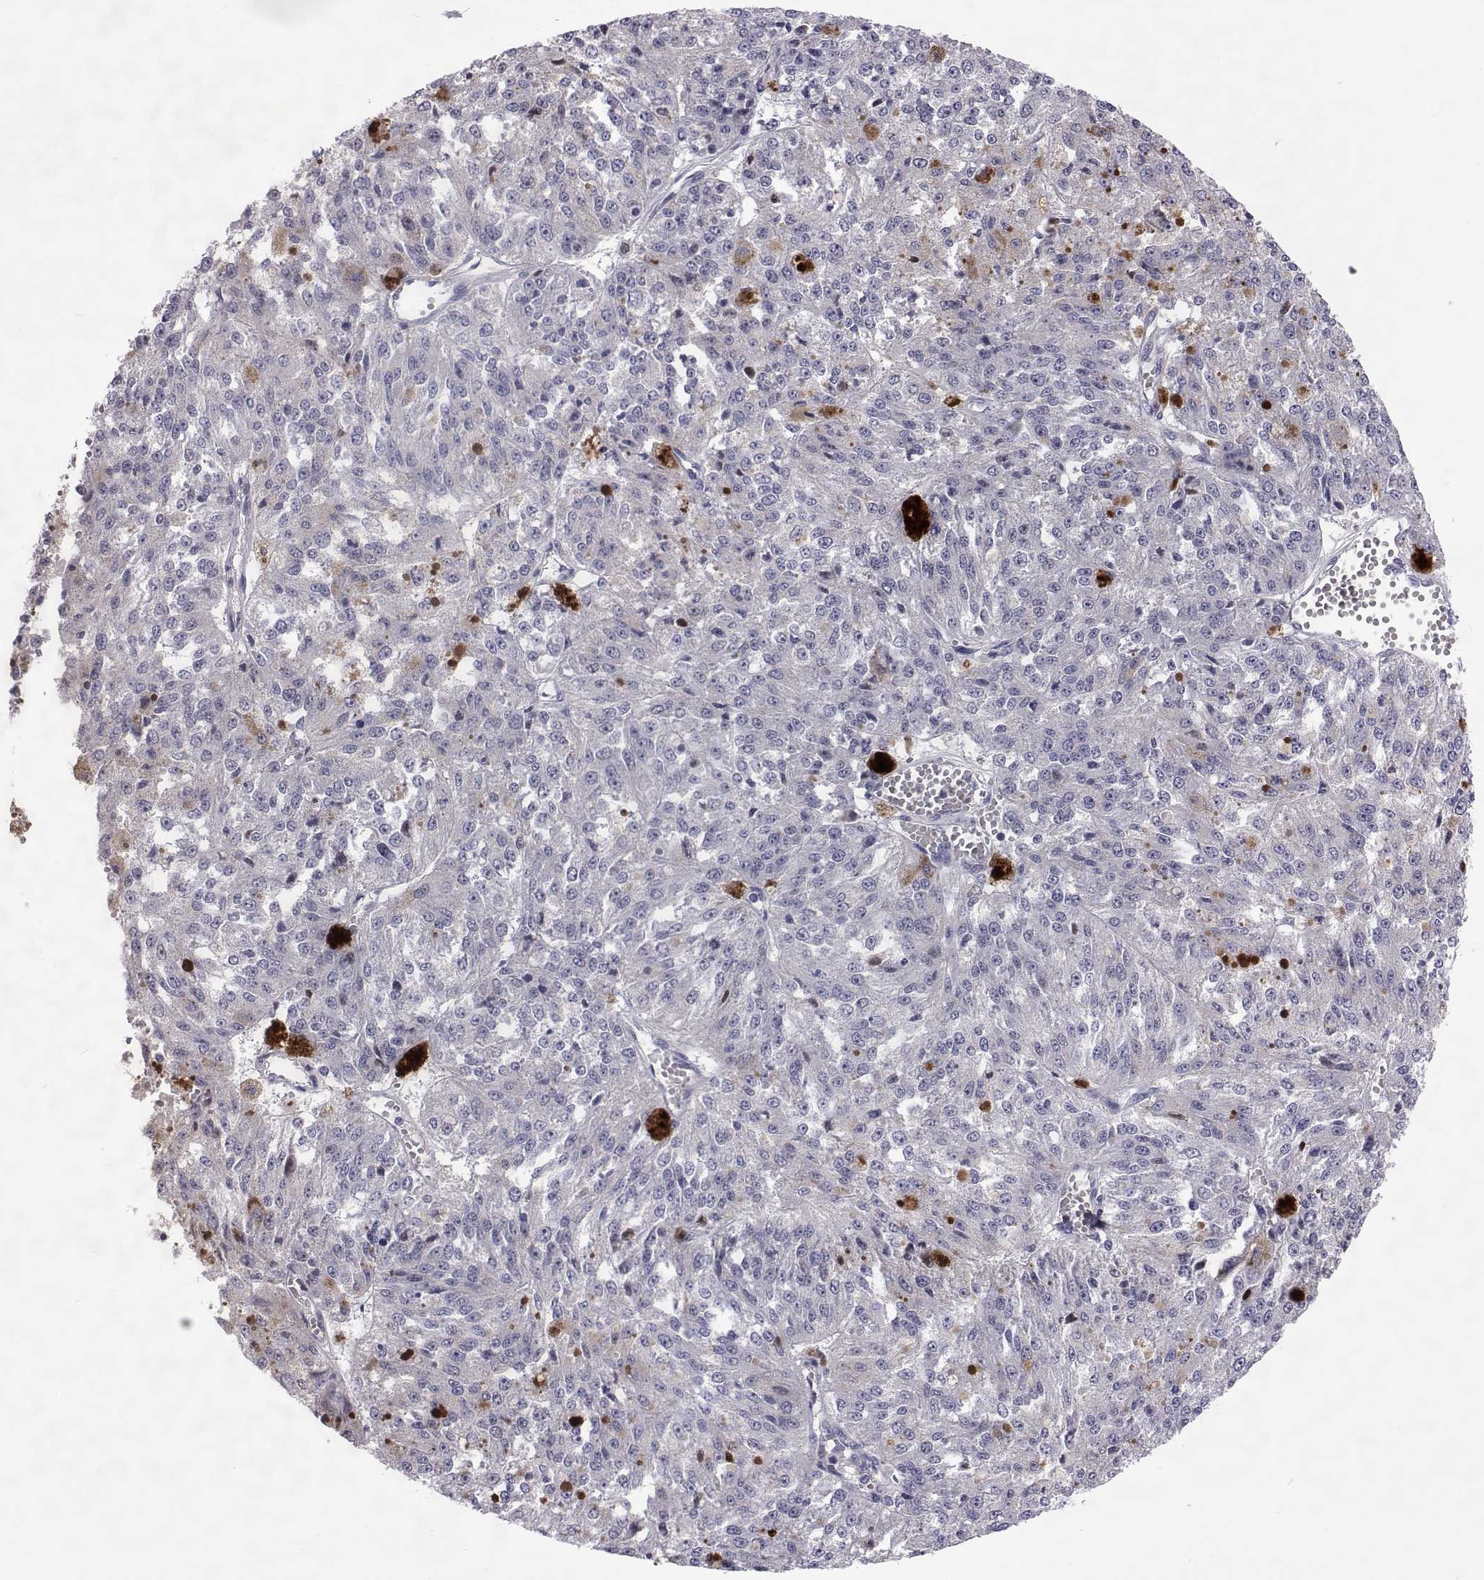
{"staining": {"intensity": "negative", "quantity": "none", "location": "none"}, "tissue": "melanoma", "cell_type": "Tumor cells", "image_type": "cancer", "snomed": [{"axis": "morphology", "description": "Malignant melanoma, Metastatic site"}, {"axis": "topography", "description": "Lymph node"}], "caption": "Immunohistochemistry of melanoma exhibits no staining in tumor cells.", "gene": "TCF15", "patient": {"sex": "female", "age": 64}}